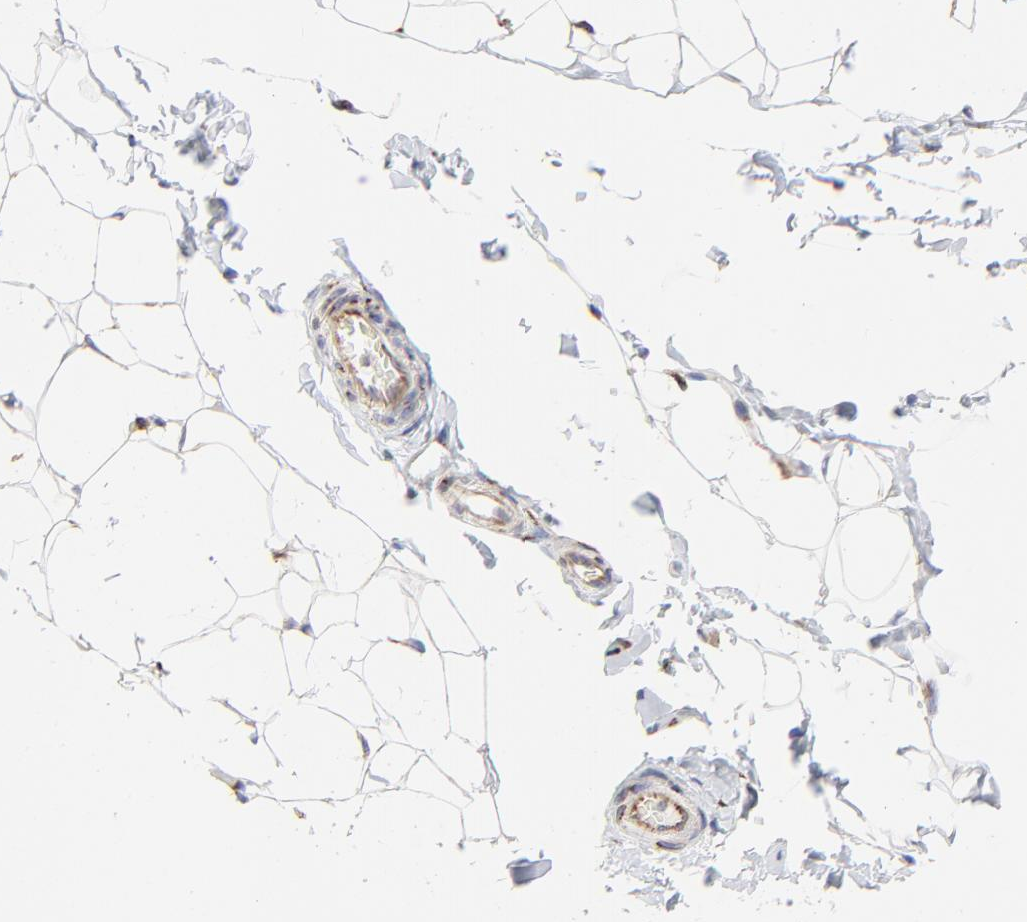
{"staining": {"intensity": "weak", "quantity": "25%-75%", "location": "cytoplasmic/membranous"}, "tissue": "adipose tissue", "cell_type": "Adipocytes", "image_type": "normal", "snomed": [{"axis": "morphology", "description": "Normal tissue, NOS"}, {"axis": "topography", "description": "Soft tissue"}], "caption": "Immunohistochemical staining of unremarkable adipose tissue exhibits 25%-75% levels of weak cytoplasmic/membranous protein expression in approximately 25%-75% of adipocytes.", "gene": "LMAN1", "patient": {"sex": "male", "age": 26}}